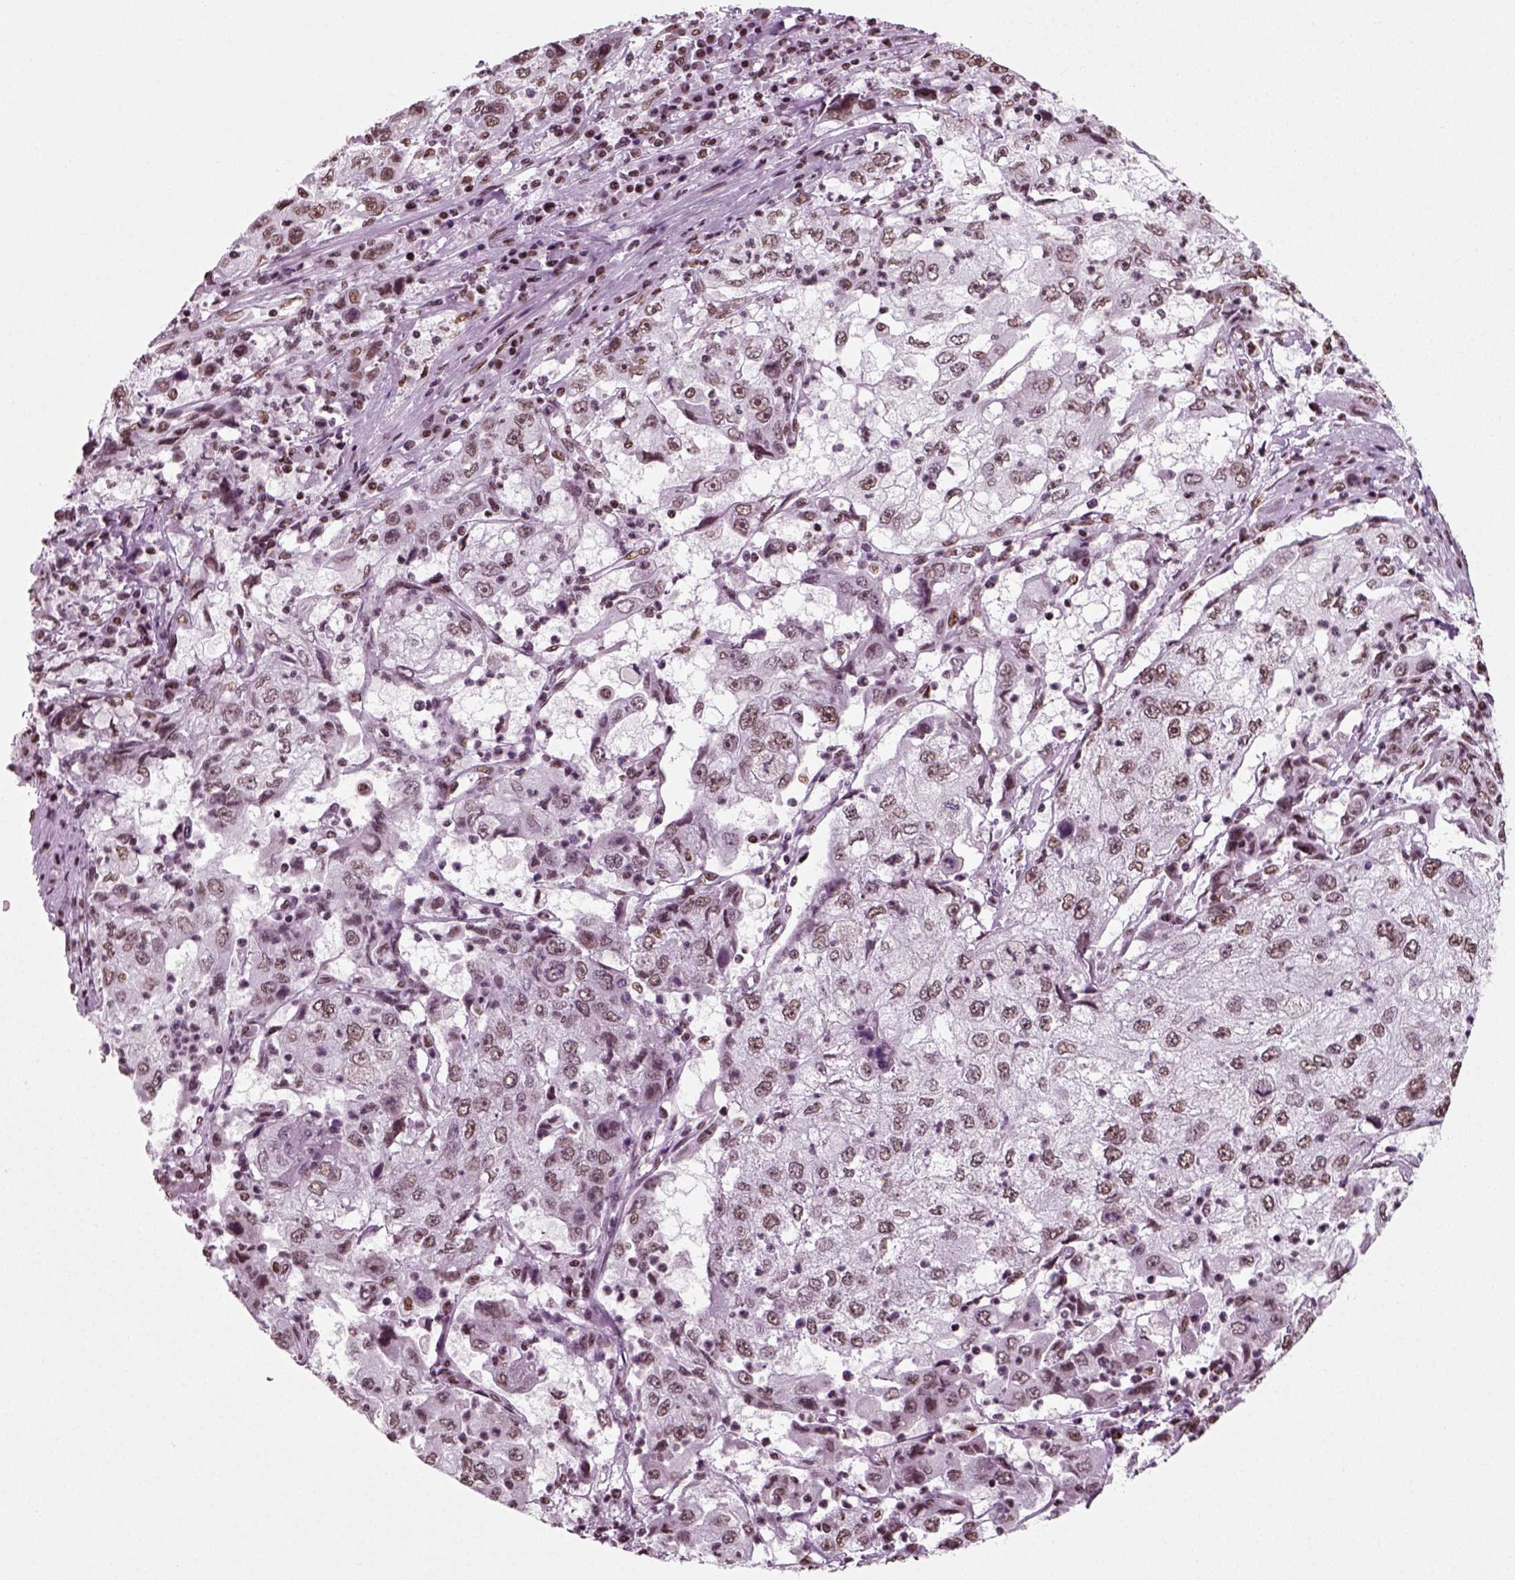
{"staining": {"intensity": "weak", "quantity": "25%-75%", "location": "nuclear"}, "tissue": "cervical cancer", "cell_type": "Tumor cells", "image_type": "cancer", "snomed": [{"axis": "morphology", "description": "Squamous cell carcinoma, NOS"}, {"axis": "topography", "description": "Cervix"}], "caption": "Tumor cells demonstrate weak nuclear positivity in about 25%-75% of cells in squamous cell carcinoma (cervical).", "gene": "POLR1H", "patient": {"sex": "female", "age": 36}}